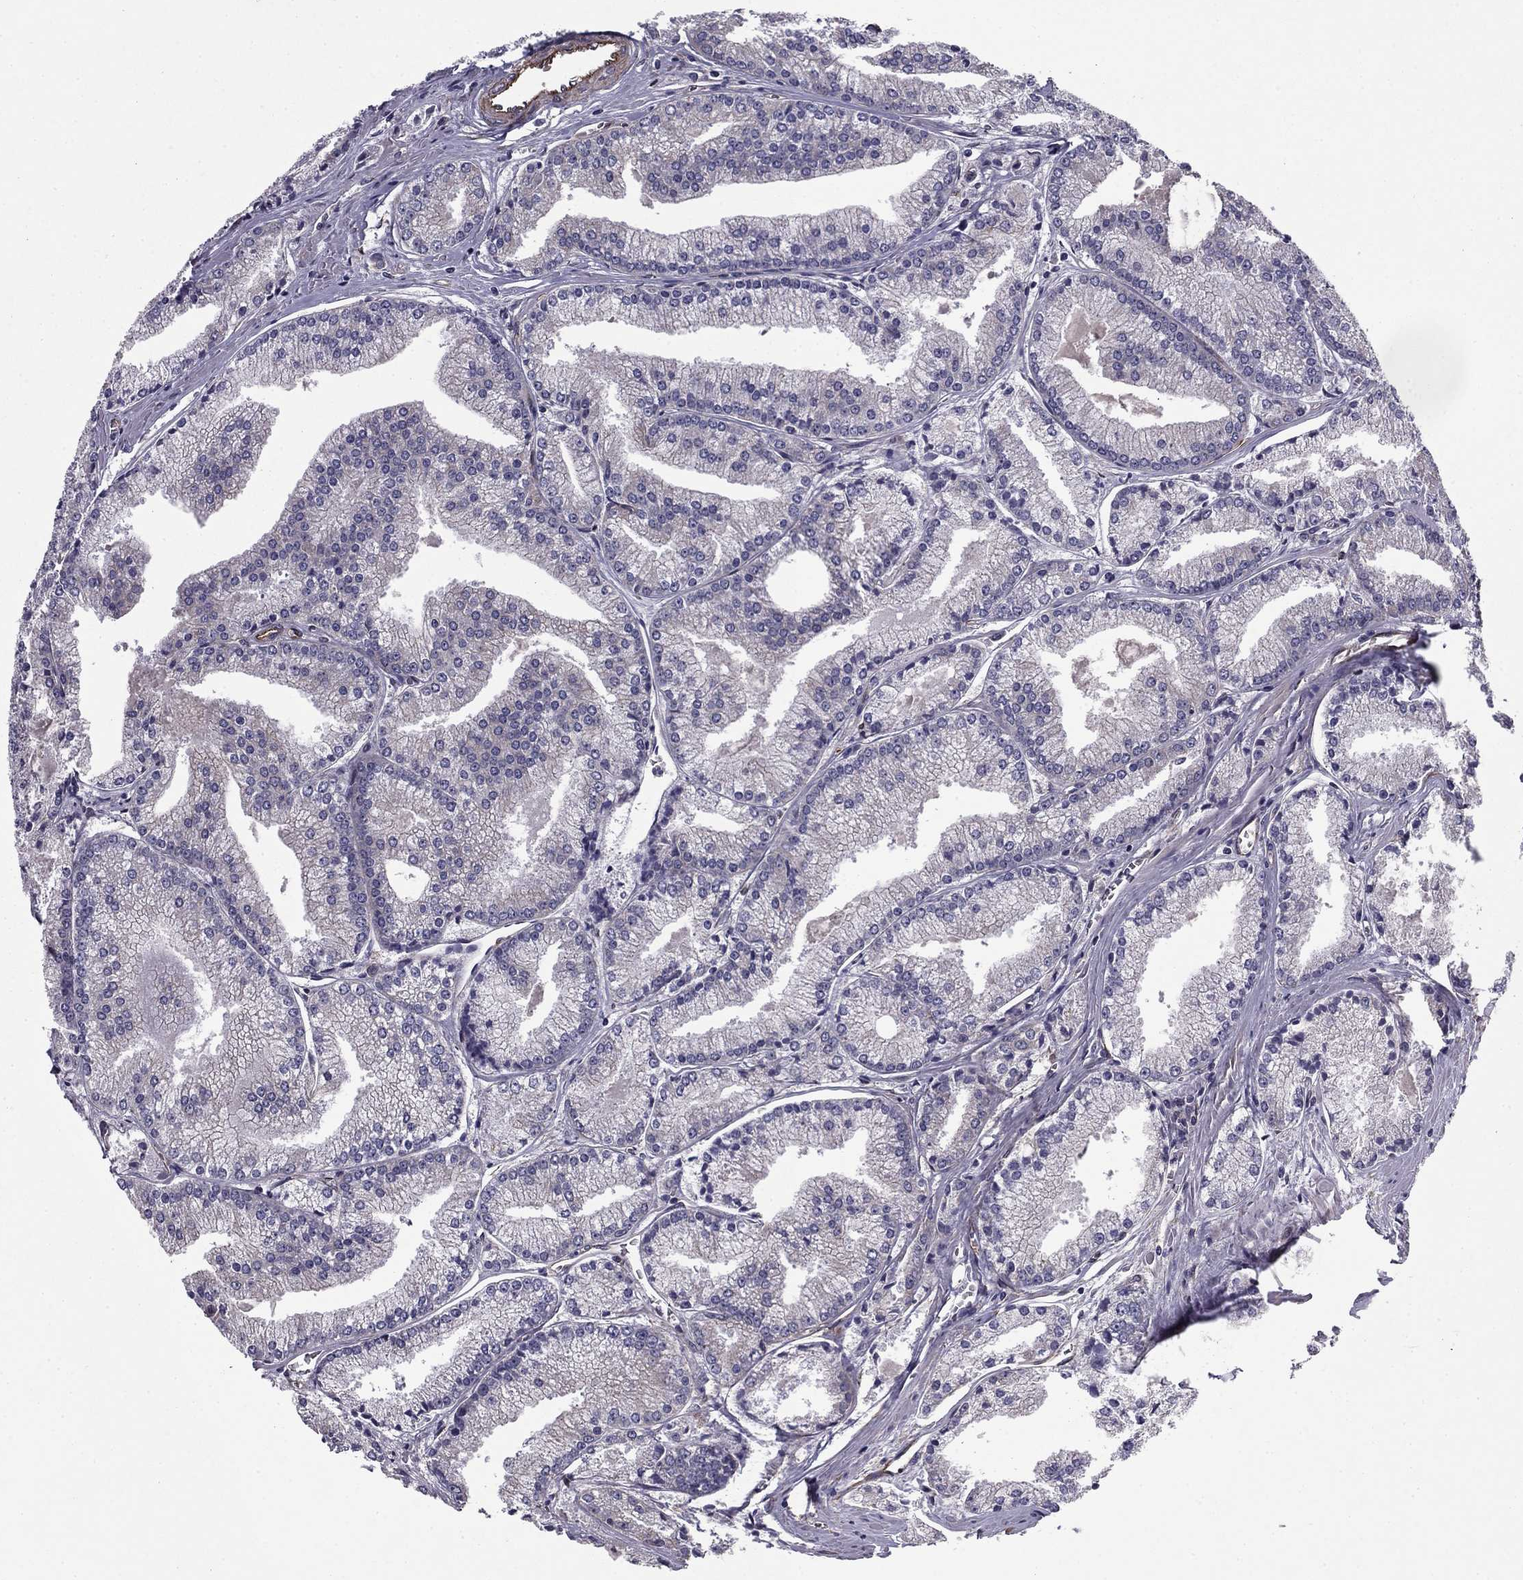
{"staining": {"intensity": "negative", "quantity": "none", "location": "none"}, "tissue": "prostate cancer", "cell_type": "Tumor cells", "image_type": "cancer", "snomed": [{"axis": "morphology", "description": "Adenocarcinoma, NOS"}, {"axis": "topography", "description": "Prostate"}], "caption": "Immunohistochemistry image of neoplastic tissue: human adenocarcinoma (prostate) stained with DAB exhibits no significant protein expression in tumor cells.", "gene": "SHMT1", "patient": {"sex": "male", "age": 72}}